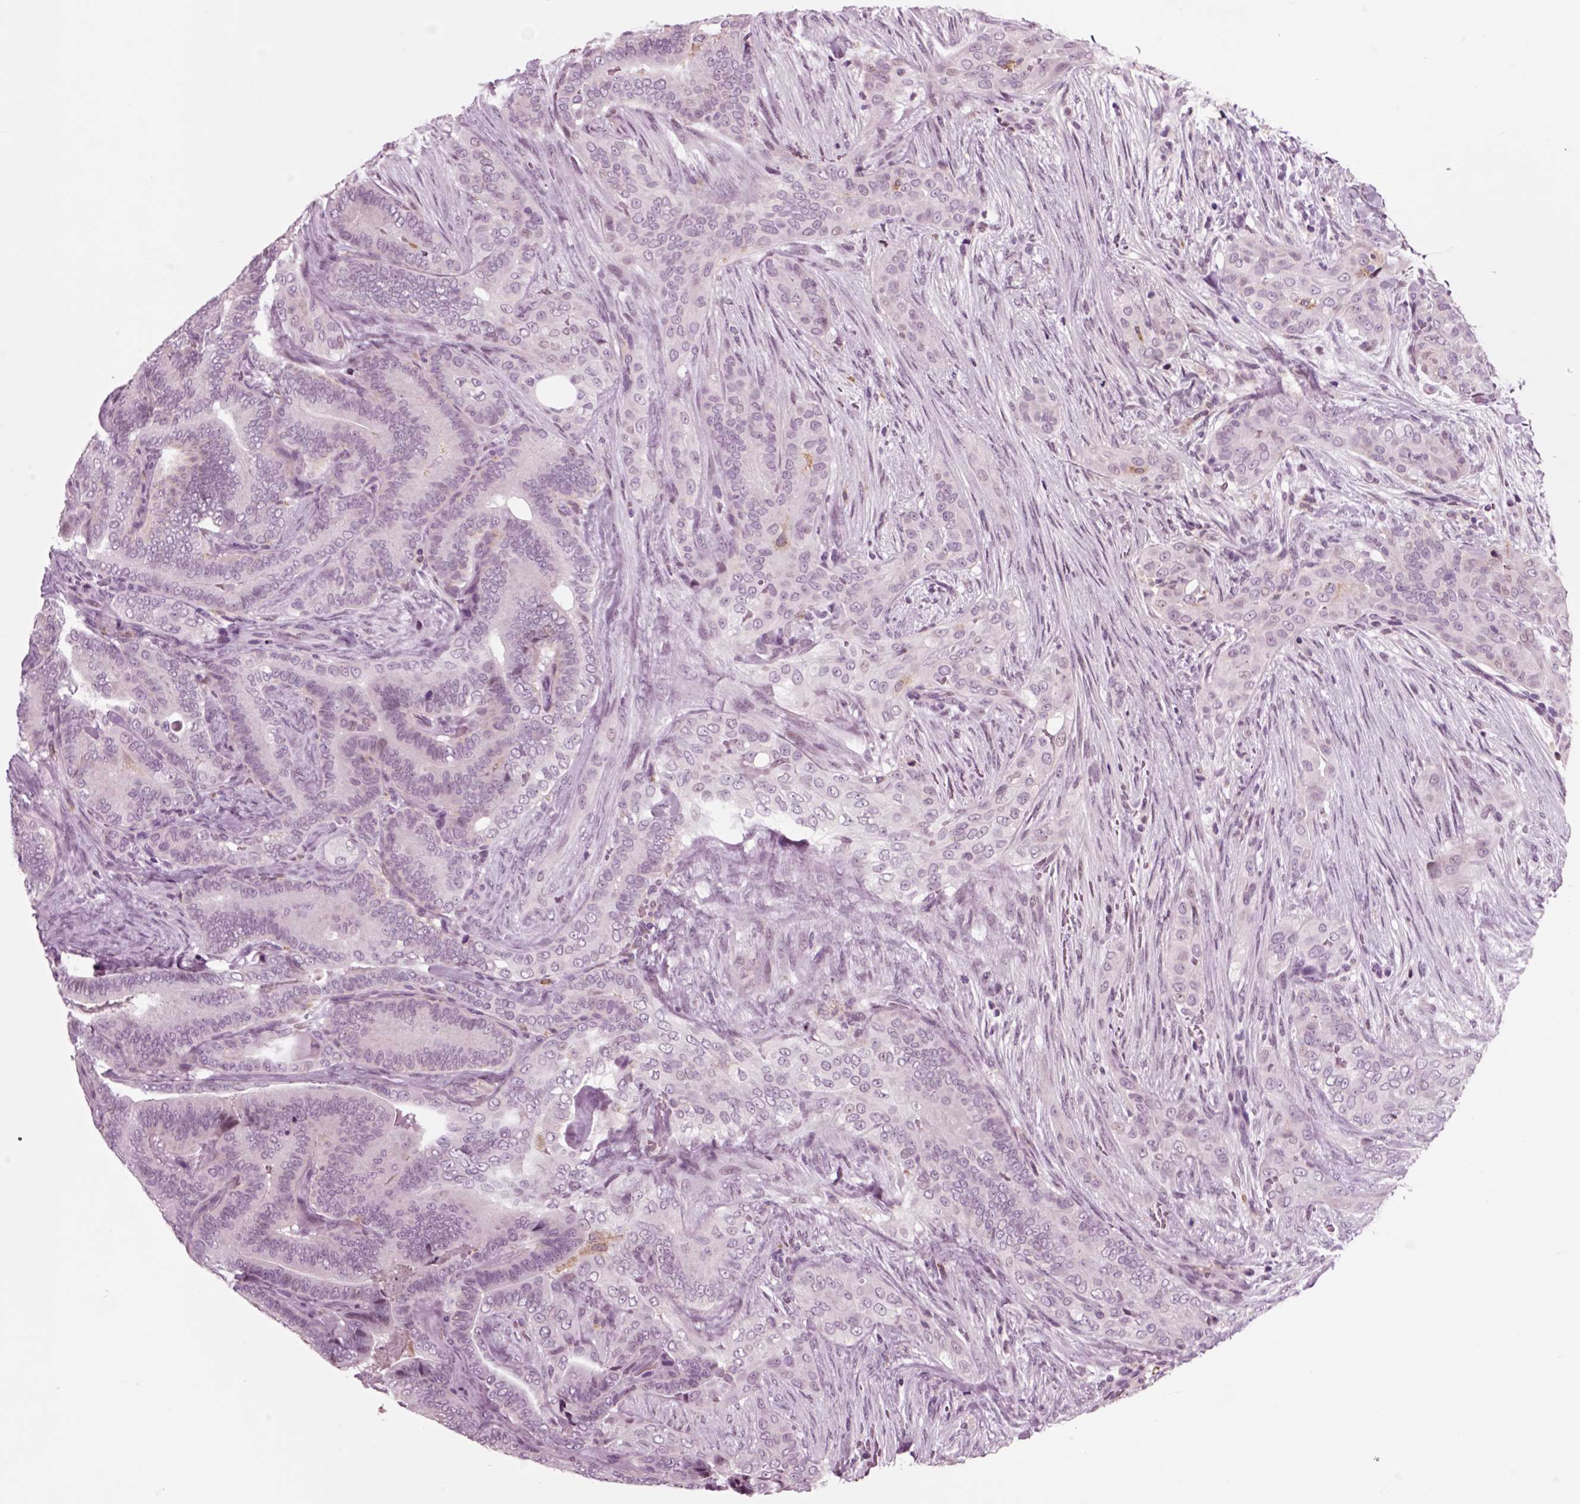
{"staining": {"intensity": "negative", "quantity": "none", "location": "none"}, "tissue": "thyroid cancer", "cell_type": "Tumor cells", "image_type": "cancer", "snomed": [{"axis": "morphology", "description": "Papillary adenocarcinoma, NOS"}, {"axis": "topography", "description": "Thyroid gland"}], "caption": "High power microscopy image of an IHC photomicrograph of thyroid papillary adenocarcinoma, revealing no significant staining in tumor cells.", "gene": "CHGB", "patient": {"sex": "male", "age": 61}}